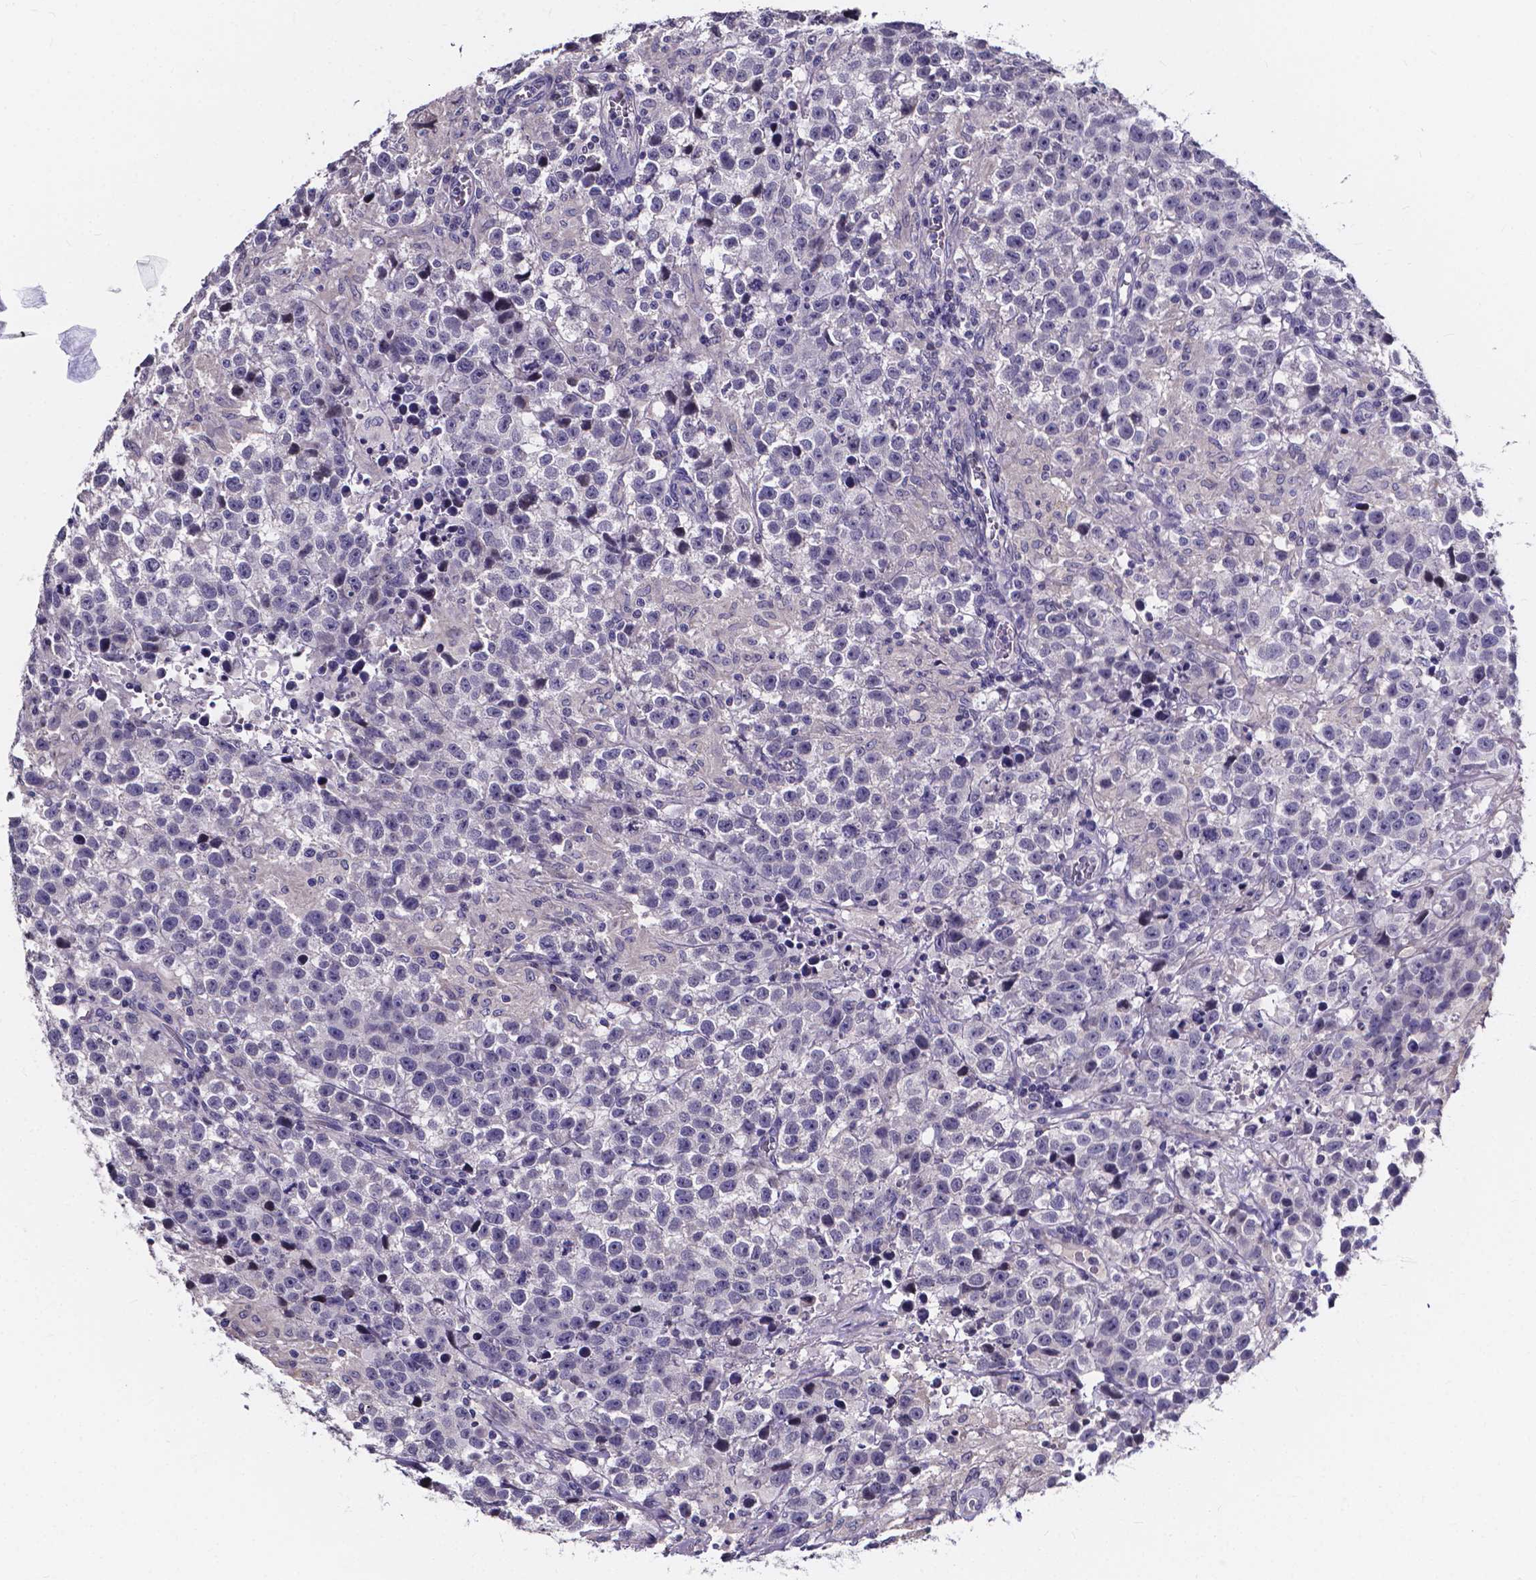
{"staining": {"intensity": "negative", "quantity": "none", "location": "none"}, "tissue": "testis cancer", "cell_type": "Tumor cells", "image_type": "cancer", "snomed": [{"axis": "morphology", "description": "Seminoma, NOS"}, {"axis": "topography", "description": "Testis"}], "caption": "Micrograph shows no significant protein positivity in tumor cells of testis cancer (seminoma). Brightfield microscopy of immunohistochemistry (IHC) stained with DAB (brown) and hematoxylin (blue), captured at high magnification.", "gene": "SPOCD1", "patient": {"sex": "male", "age": 43}}